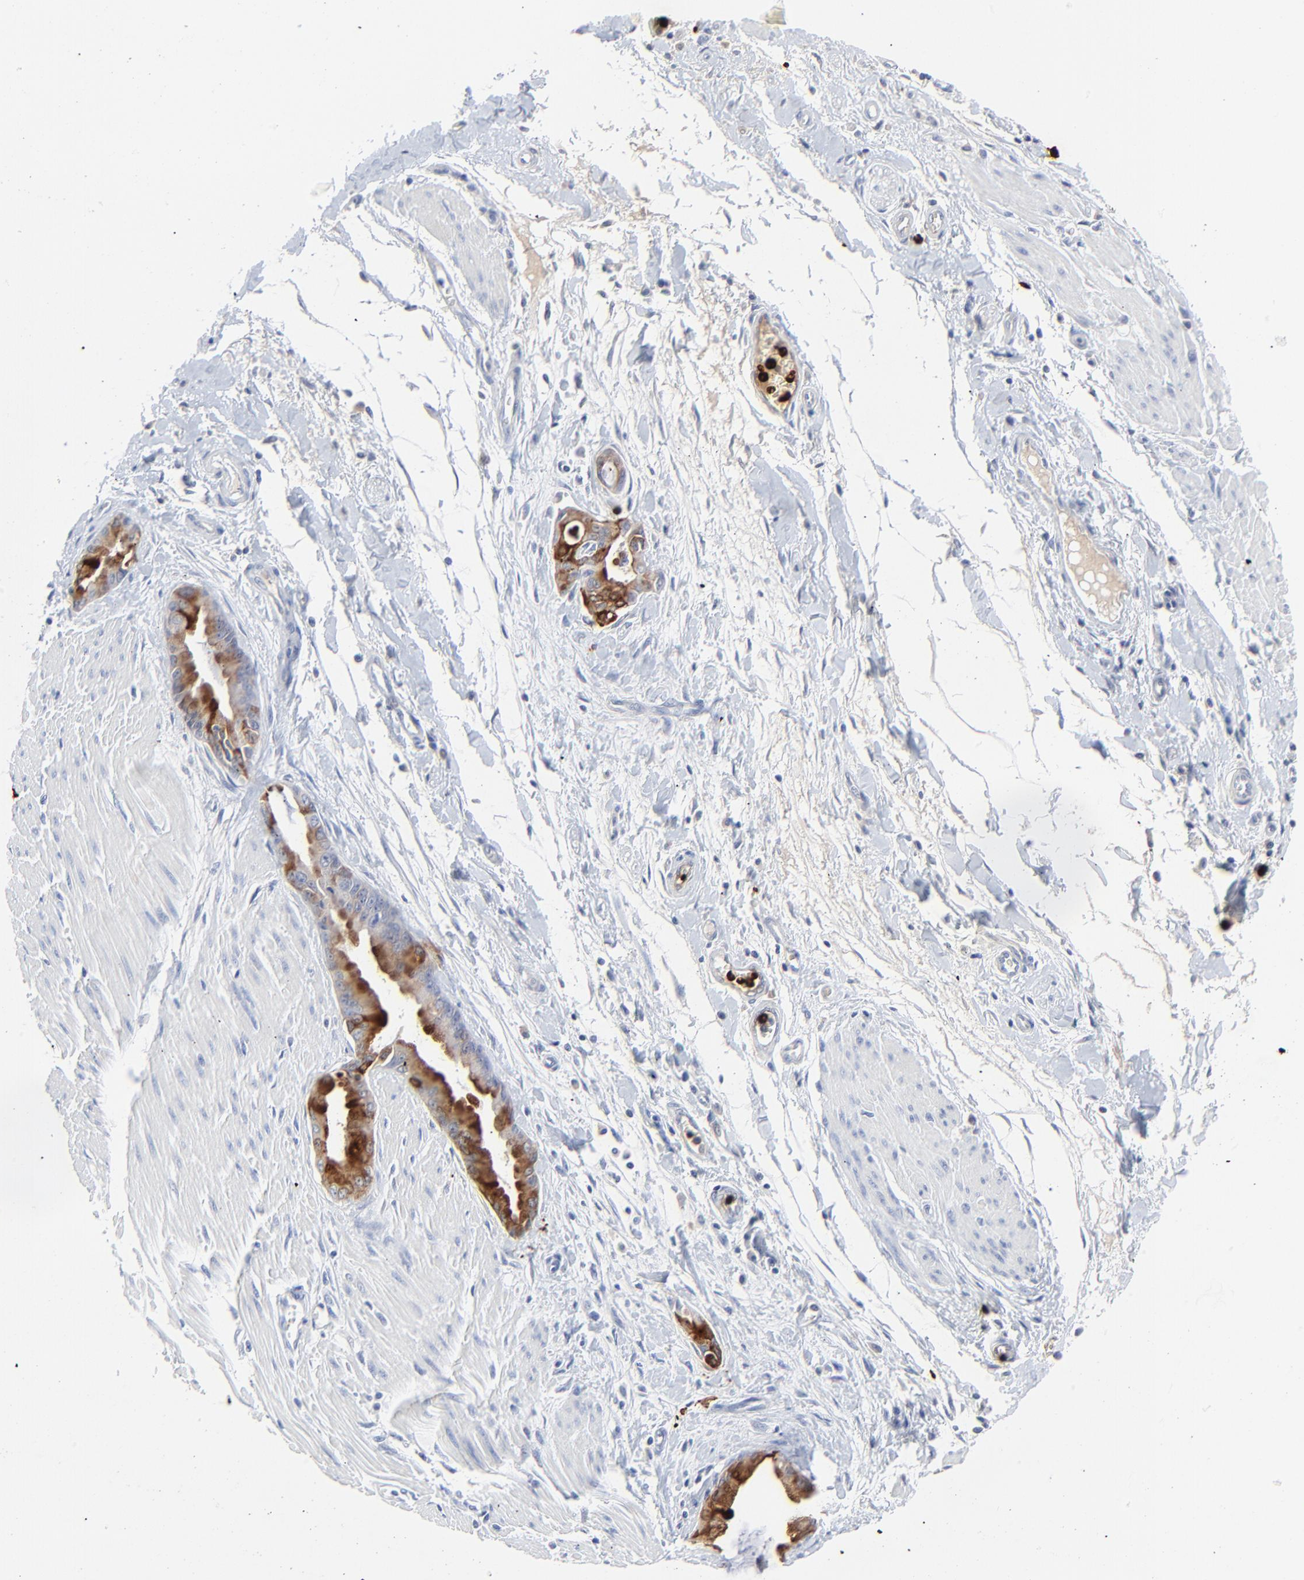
{"staining": {"intensity": "moderate", "quantity": ">75%", "location": "cytoplasmic/membranous"}, "tissue": "pancreatic cancer", "cell_type": "Tumor cells", "image_type": "cancer", "snomed": [{"axis": "morphology", "description": "Adenocarcinoma, NOS"}, {"axis": "topography", "description": "Pancreas"}], "caption": "IHC (DAB (3,3'-diaminobenzidine)) staining of pancreatic cancer (adenocarcinoma) reveals moderate cytoplasmic/membranous protein staining in approximately >75% of tumor cells.", "gene": "LCN2", "patient": {"sex": "male", "age": 59}}